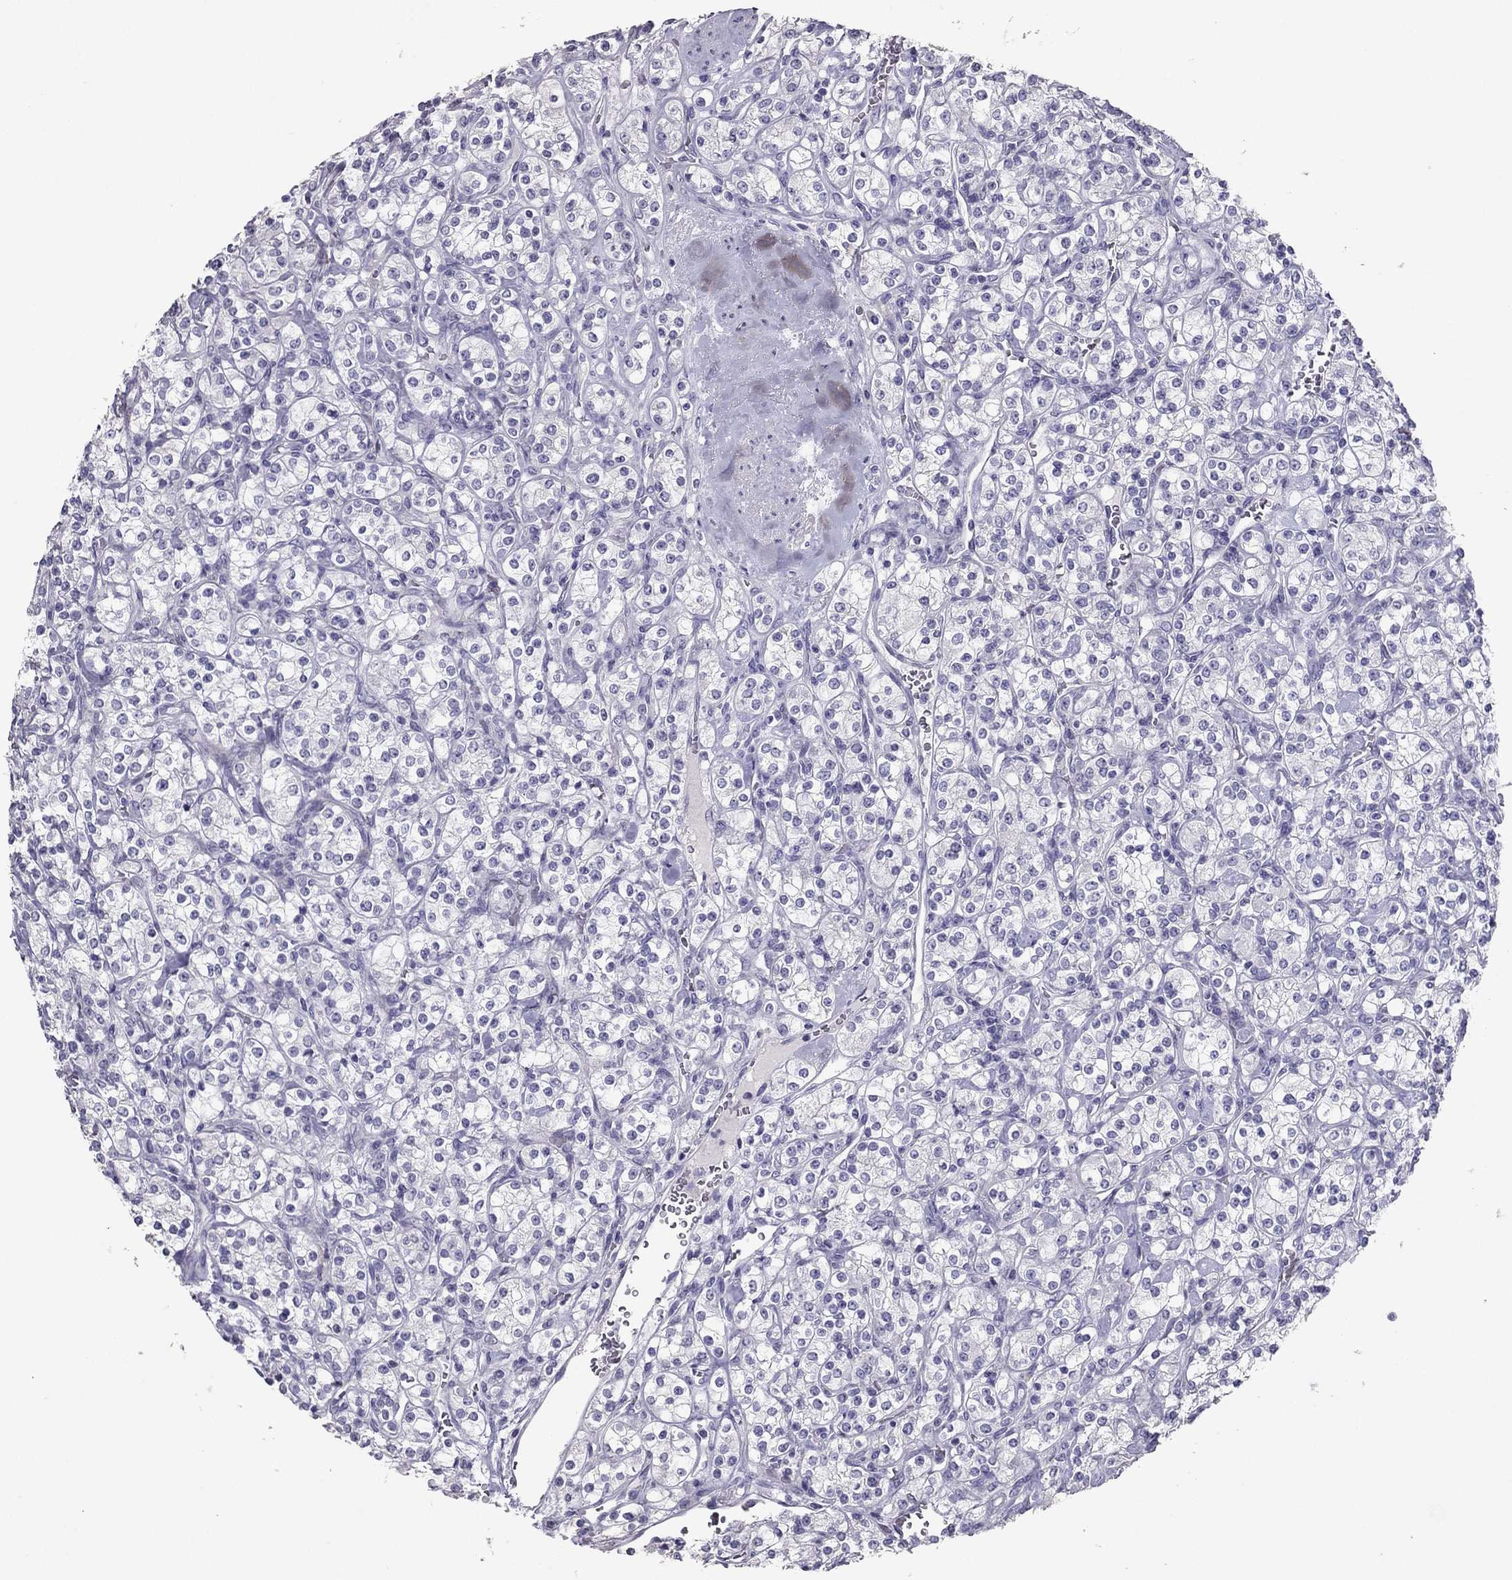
{"staining": {"intensity": "negative", "quantity": "none", "location": "none"}, "tissue": "renal cancer", "cell_type": "Tumor cells", "image_type": "cancer", "snomed": [{"axis": "morphology", "description": "Adenocarcinoma, NOS"}, {"axis": "topography", "description": "Kidney"}], "caption": "There is no significant positivity in tumor cells of adenocarcinoma (renal). (IHC, brightfield microscopy, high magnification).", "gene": "RGS8", "patient": {"sex": "male", "age": 77}}